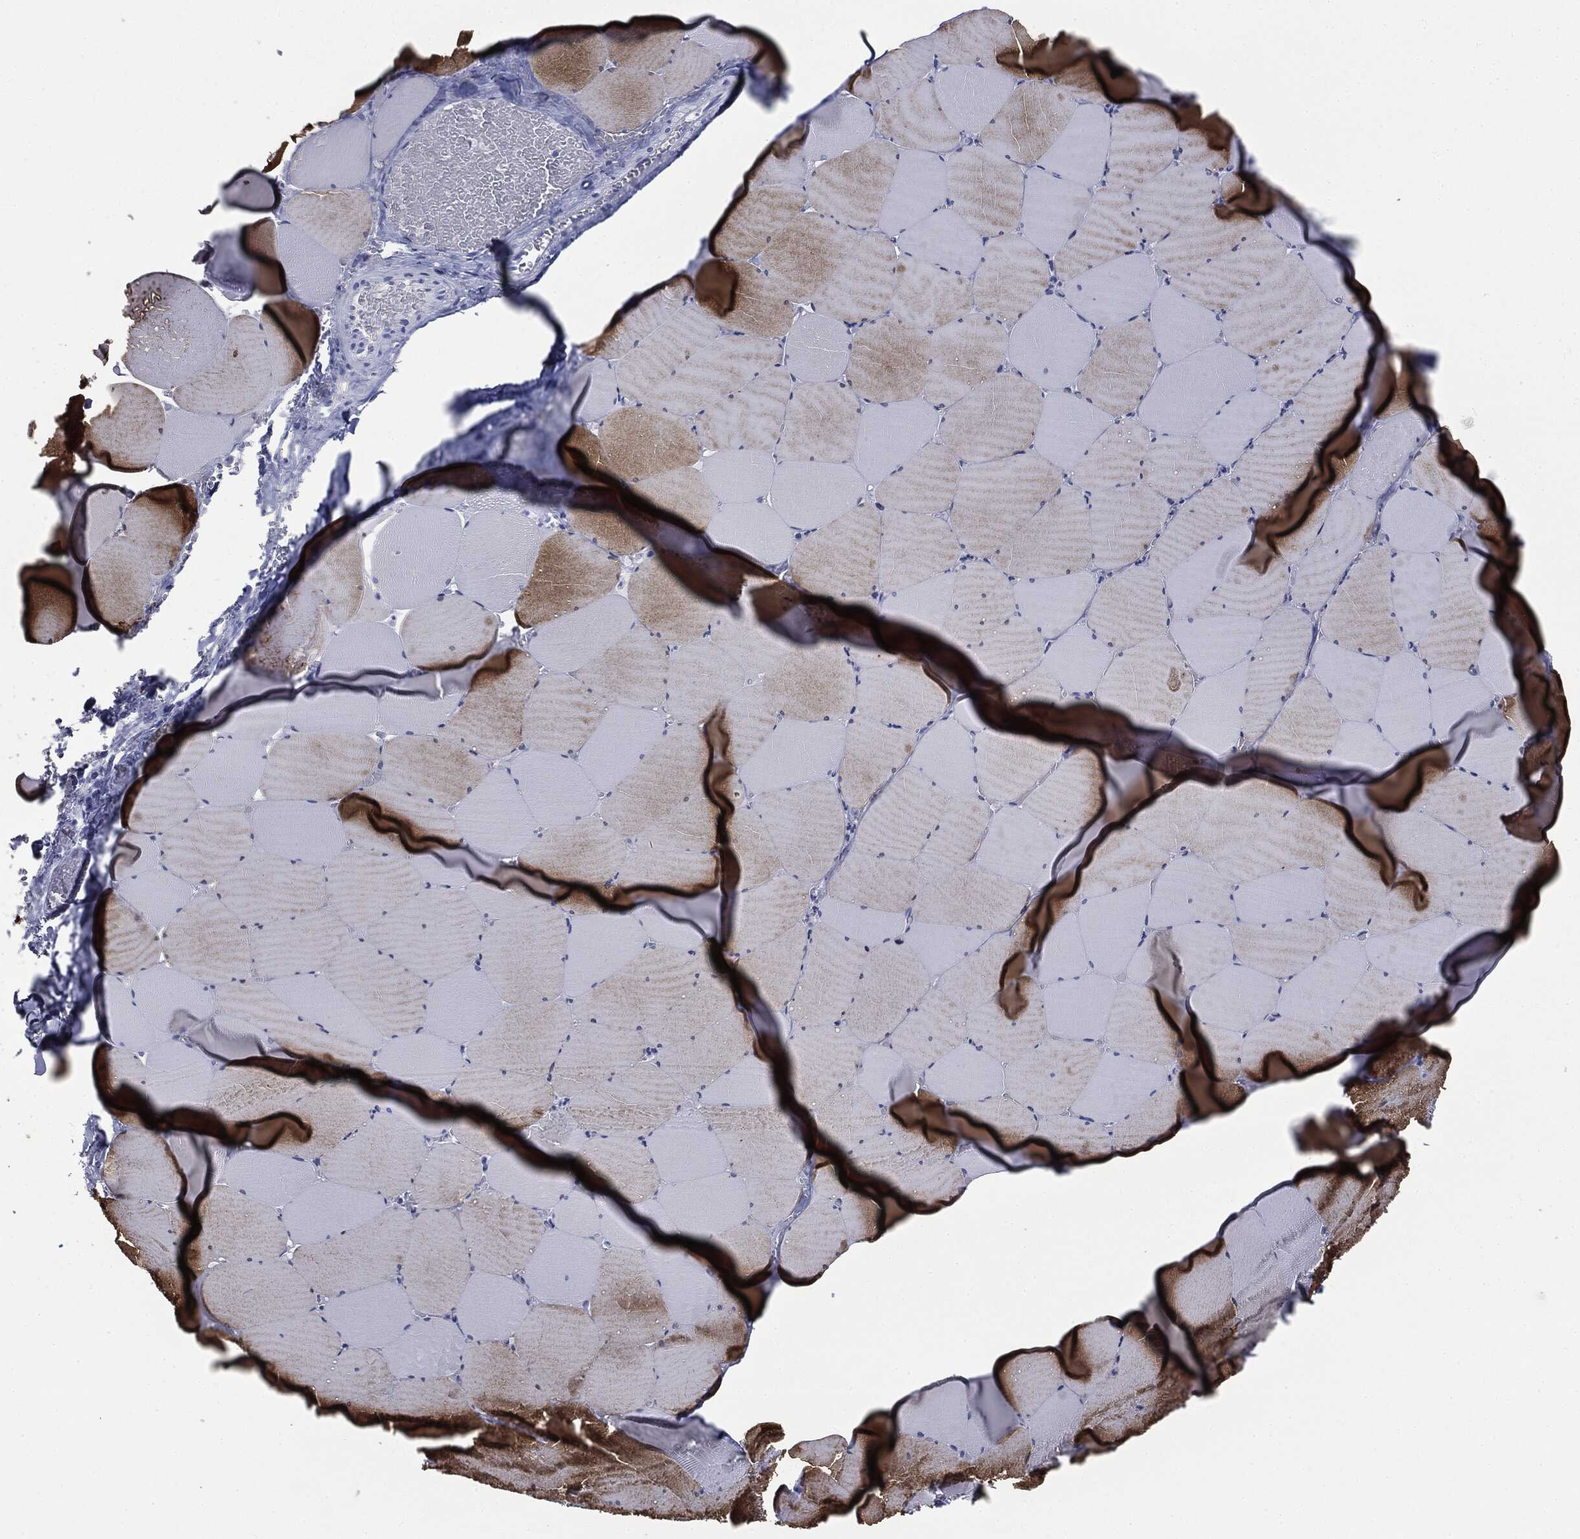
{"staining": {"intensity": "strong", "quantity": "25%-75%", "location": "cytoplasmic/membranous"}, "tissue": "skeletal muscle", "cell_type": "Myocytes", "image_type": "normal", "snomed": [{"axis": "morphology", "description": "Normal tissue, NOS"}, {"axis": "morphology", "description": "Malignant melanoma, Metastatic site"}, {"axis": "topography", "description": "Skeletal muscle"}], "caption": "This photomicrograph demonstrates immunohistochemistry (IHC) staining of benign human skeletal muscle, with high strong cytoplasmic/membranous expression in approximately 25%-75% of myocytes.", "gene": "ATP2A1", "patient": {"sex": "male", "age": 50}}